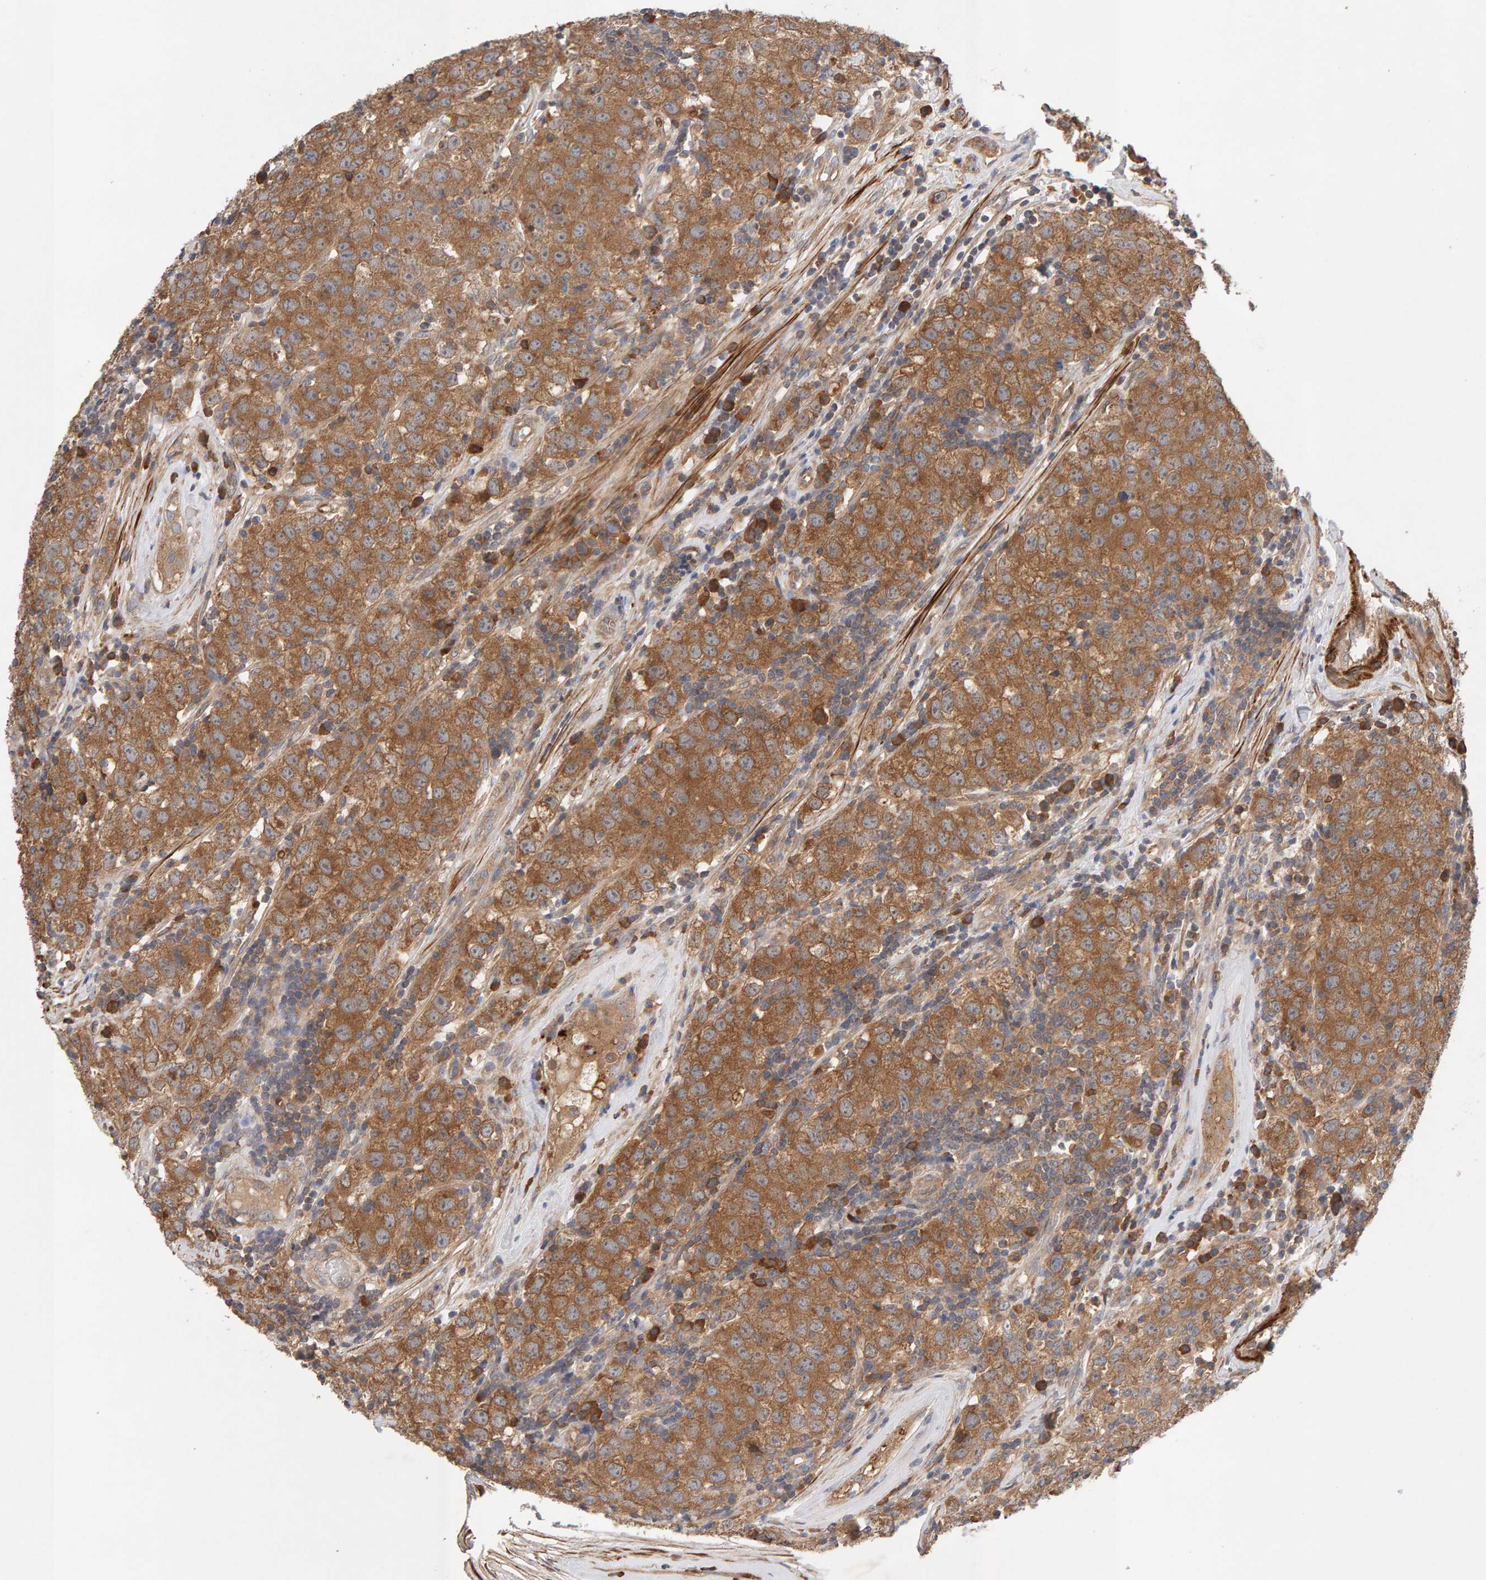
{"staining": {"intensity": "moderate", "quantity": ">75%", "location": "cytoplasmic/membranous"}, "tissue": "testis cancer", "cell_type": "Tumor cells", "image_type": "cancer", "snomed": [{"axis": "morphology", "description": "Seminoma, NOS"}, {"axis": "morphology", "description": "Carcinoma, Embryonal, NOS"}, {"axis": "topography", "description": "Testis"}], "caption": "A micrograph of human testis seminoma stained for a protein shows moderate cytoplasmic/membranous brown staining in tumor cells.", "gene": "RNF19A", "patient": {"sex": "male", "age": 28}}